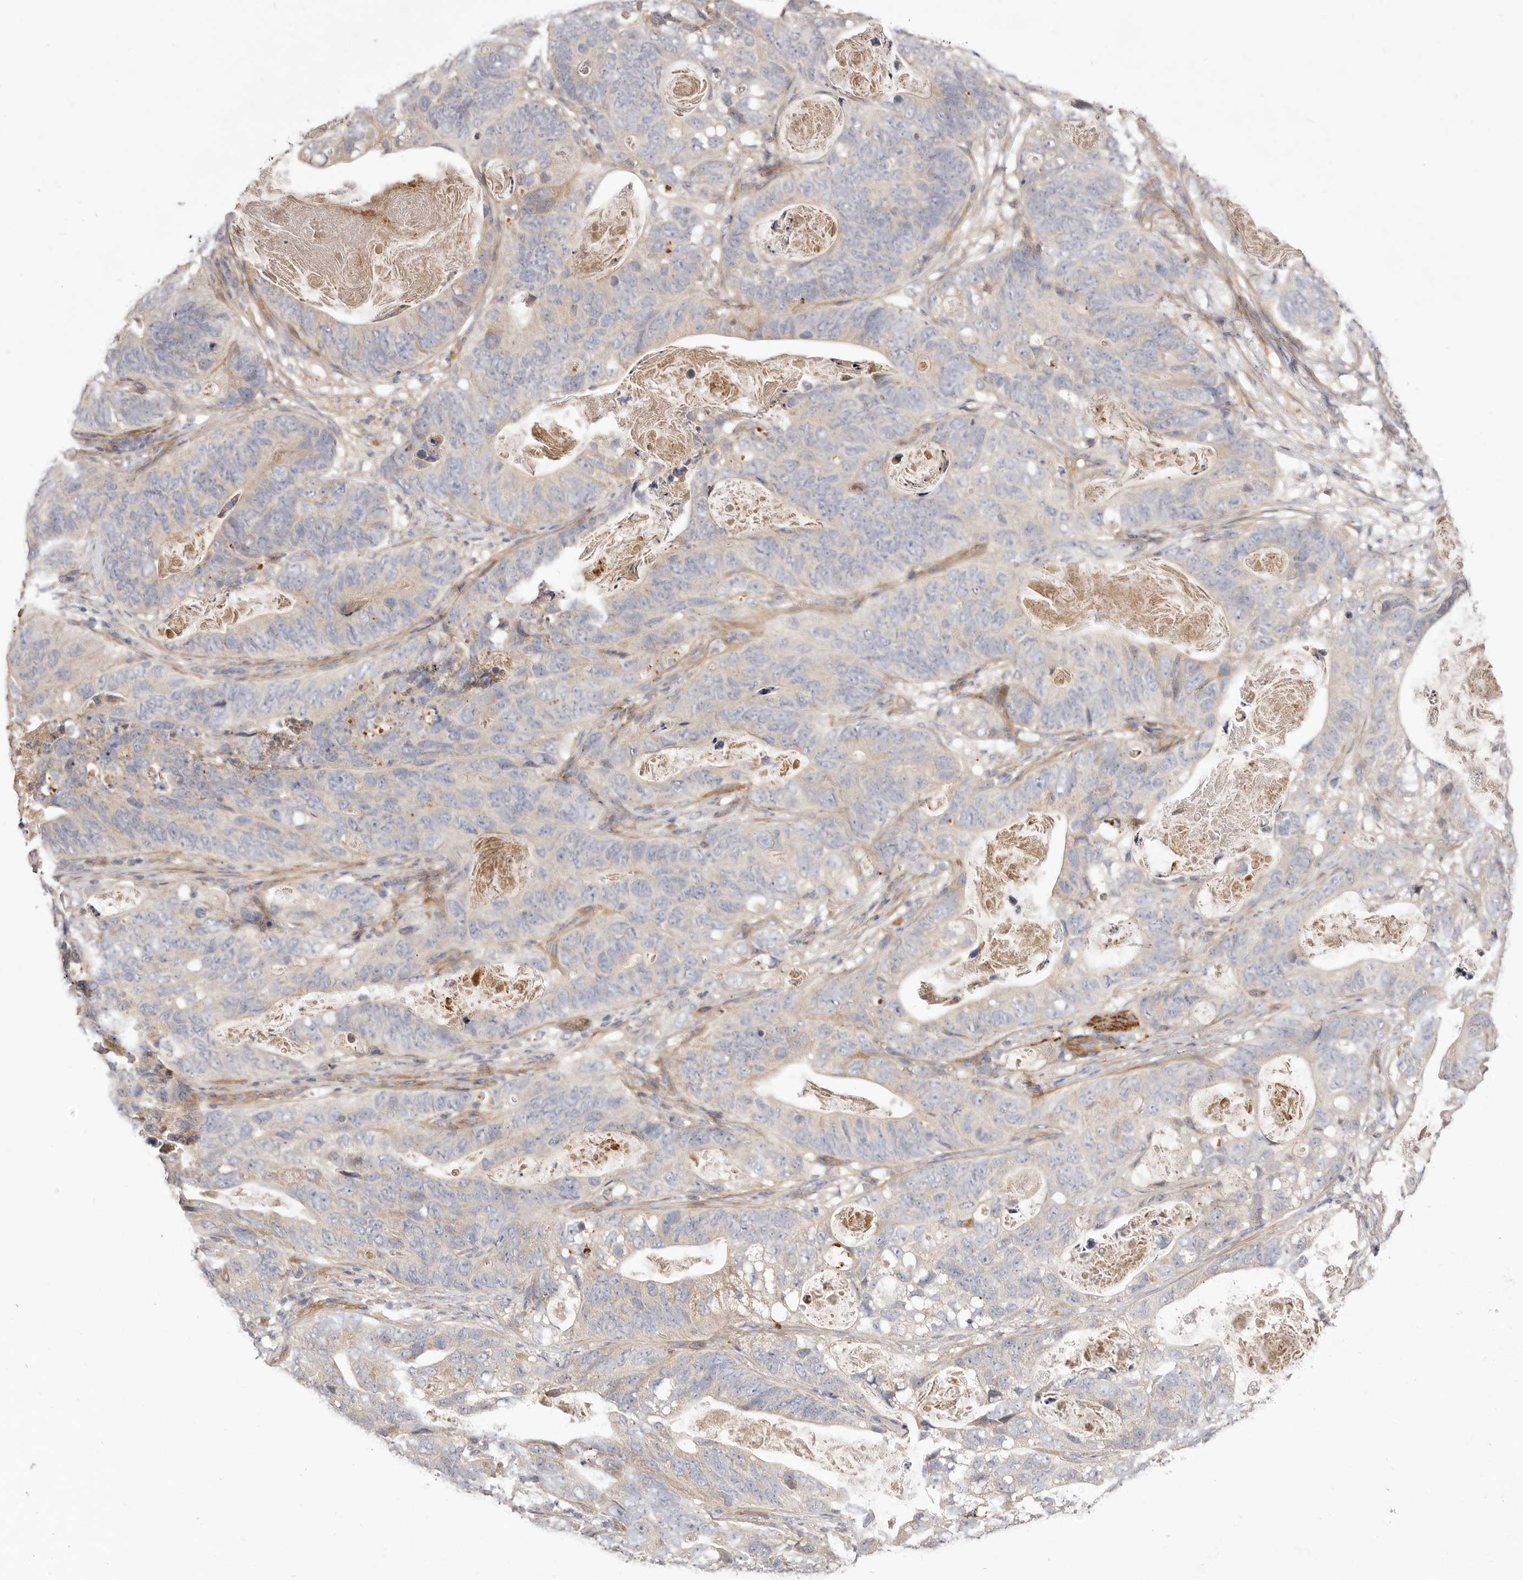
{"staining": {"intensity": "negative", "quantity": "none", "location": "none"}, "tissue": "stomach cancer", "cell_type": "Tumor cells", "image_type": "cancer", "snomed": [{"axis": "morphology", "description": "Normal tissue, NOS"}, {"axis": "morphology", "description": "Adenocarcinoma, NOS"}, {"axis": "topography", "description": "Stomach"}], "caption": "A high-resolution photomicrograph shows IHC staining of stomach cancer, which exhibits no significant positivity in tumor cells.", "gene": "ADAMTS9", "patient": {"sex": "female", "age": 89}}